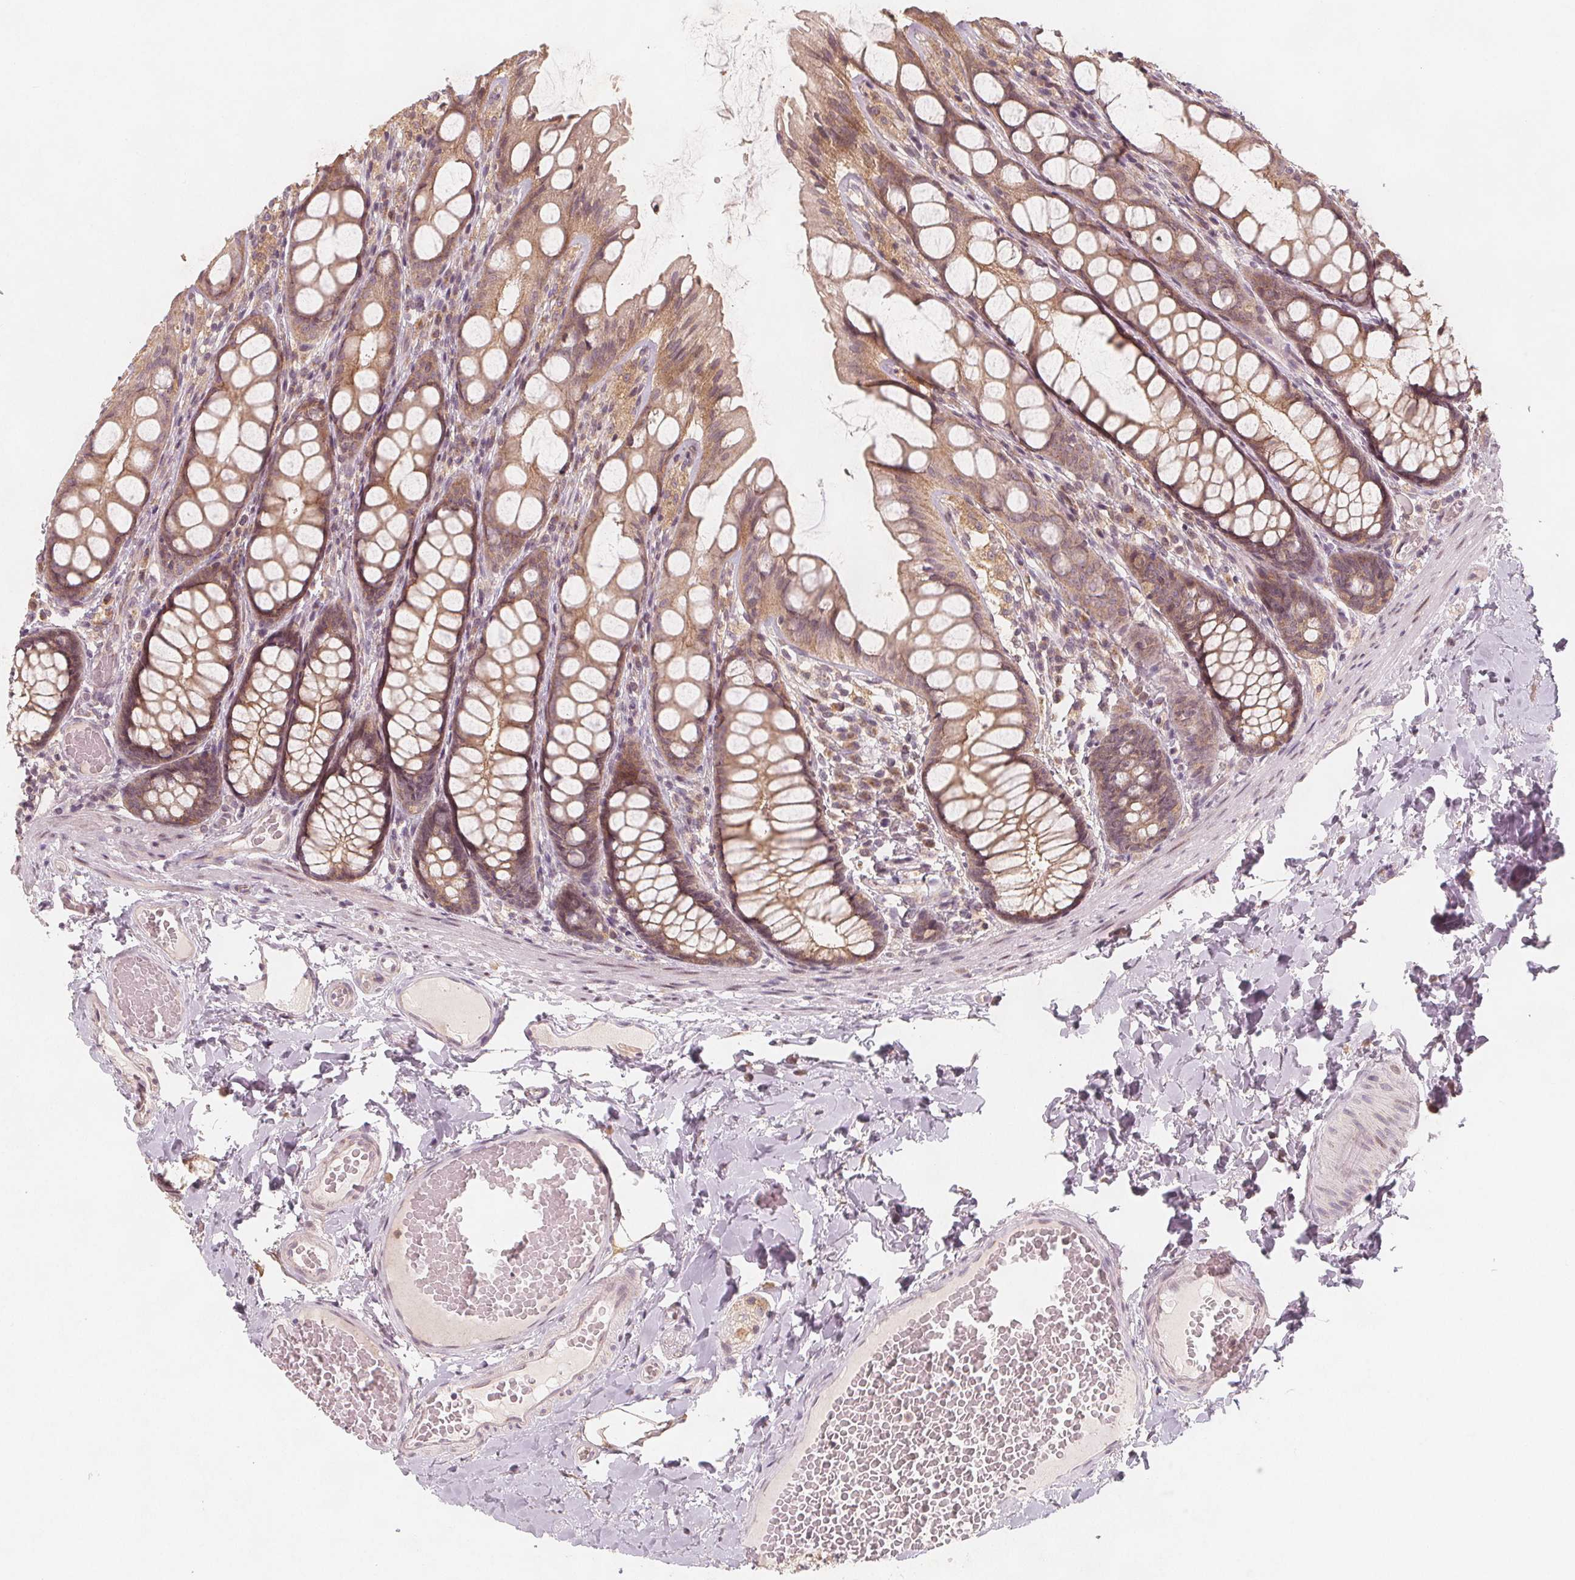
{"staining": {"intensity": "weak", "quantity": ">75%", "location": "cytoplasmic/membranous"}, "tissue": "colon", "cell_type": "Endothelial cells", "image_type": "normal", "snomed": [{"axis": "morphology", "description": "Normal tissue, NOS"}, {"axis": "topography", "description": "Colon"}], "caption": "Endothelial cells show low levels of weak cytoplasmic/membranous staining in approximately >75% of cells in normal colon.", "gene": "NCSTN", "patient": {"sex": "male", "age": 47}}